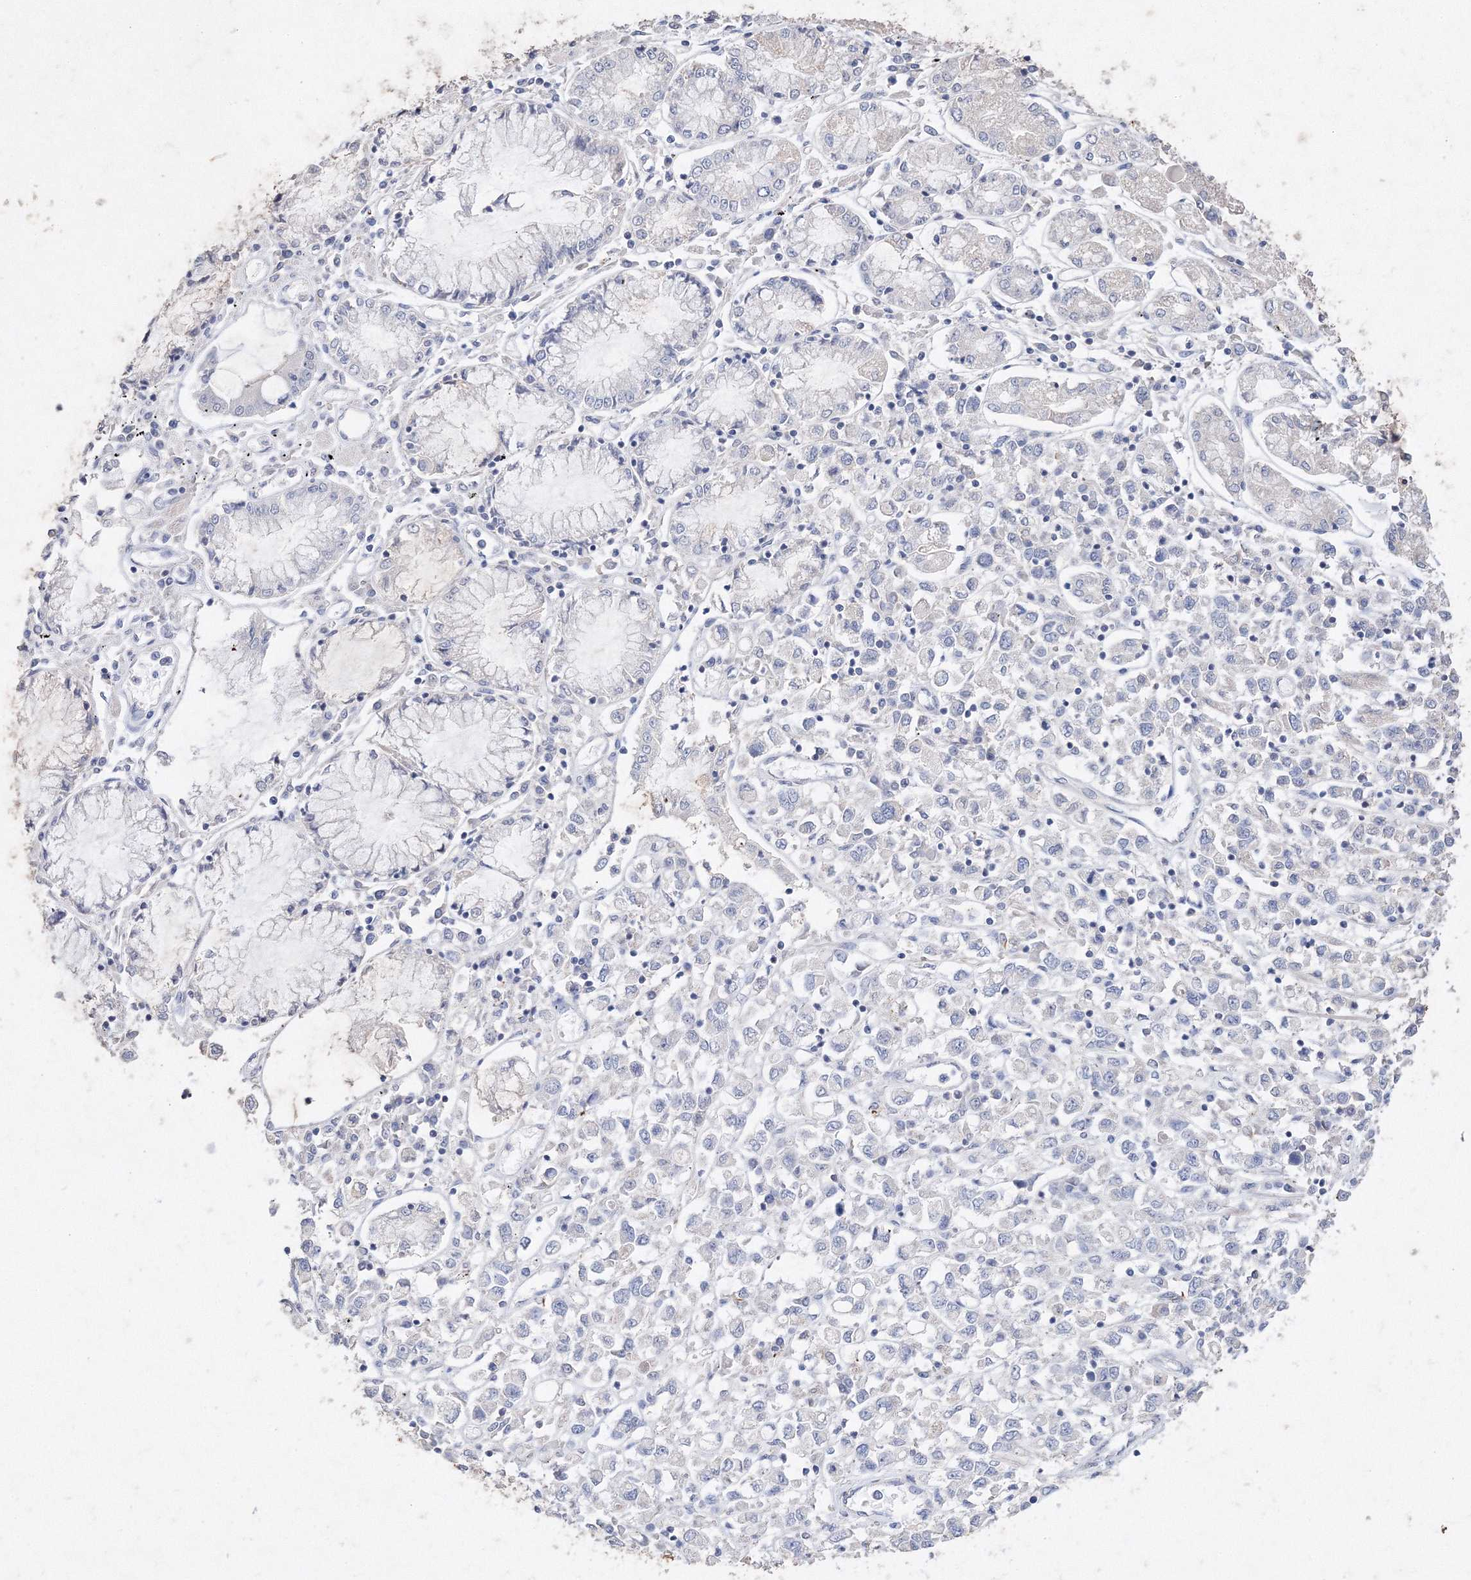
{"staining": {"intensity": "negative", "quantity": "none", "location": "none"}, "tissue": "stomach cancer", "cell_type": "Tumor cells", "image_type": "cancer", "snomed": [{"axis": "morphology", "description": "Adenocarcinoma, NOS"}, {"axis": "topography", "description": "Stomach"}], "caption": "Immunohistochemistry (IHC) of human stomach adenocarcinoma demonstrates no positivity in tumor cells. The staining was performed using DAB (3,3'-diaminobenzidine) to visualize the protein expression in brown, while the nuclei were stained in blue with hematoxylin (Magnification: 20x).", "gene": "GLS", "patient": {"sex": "female", "age": 76}}